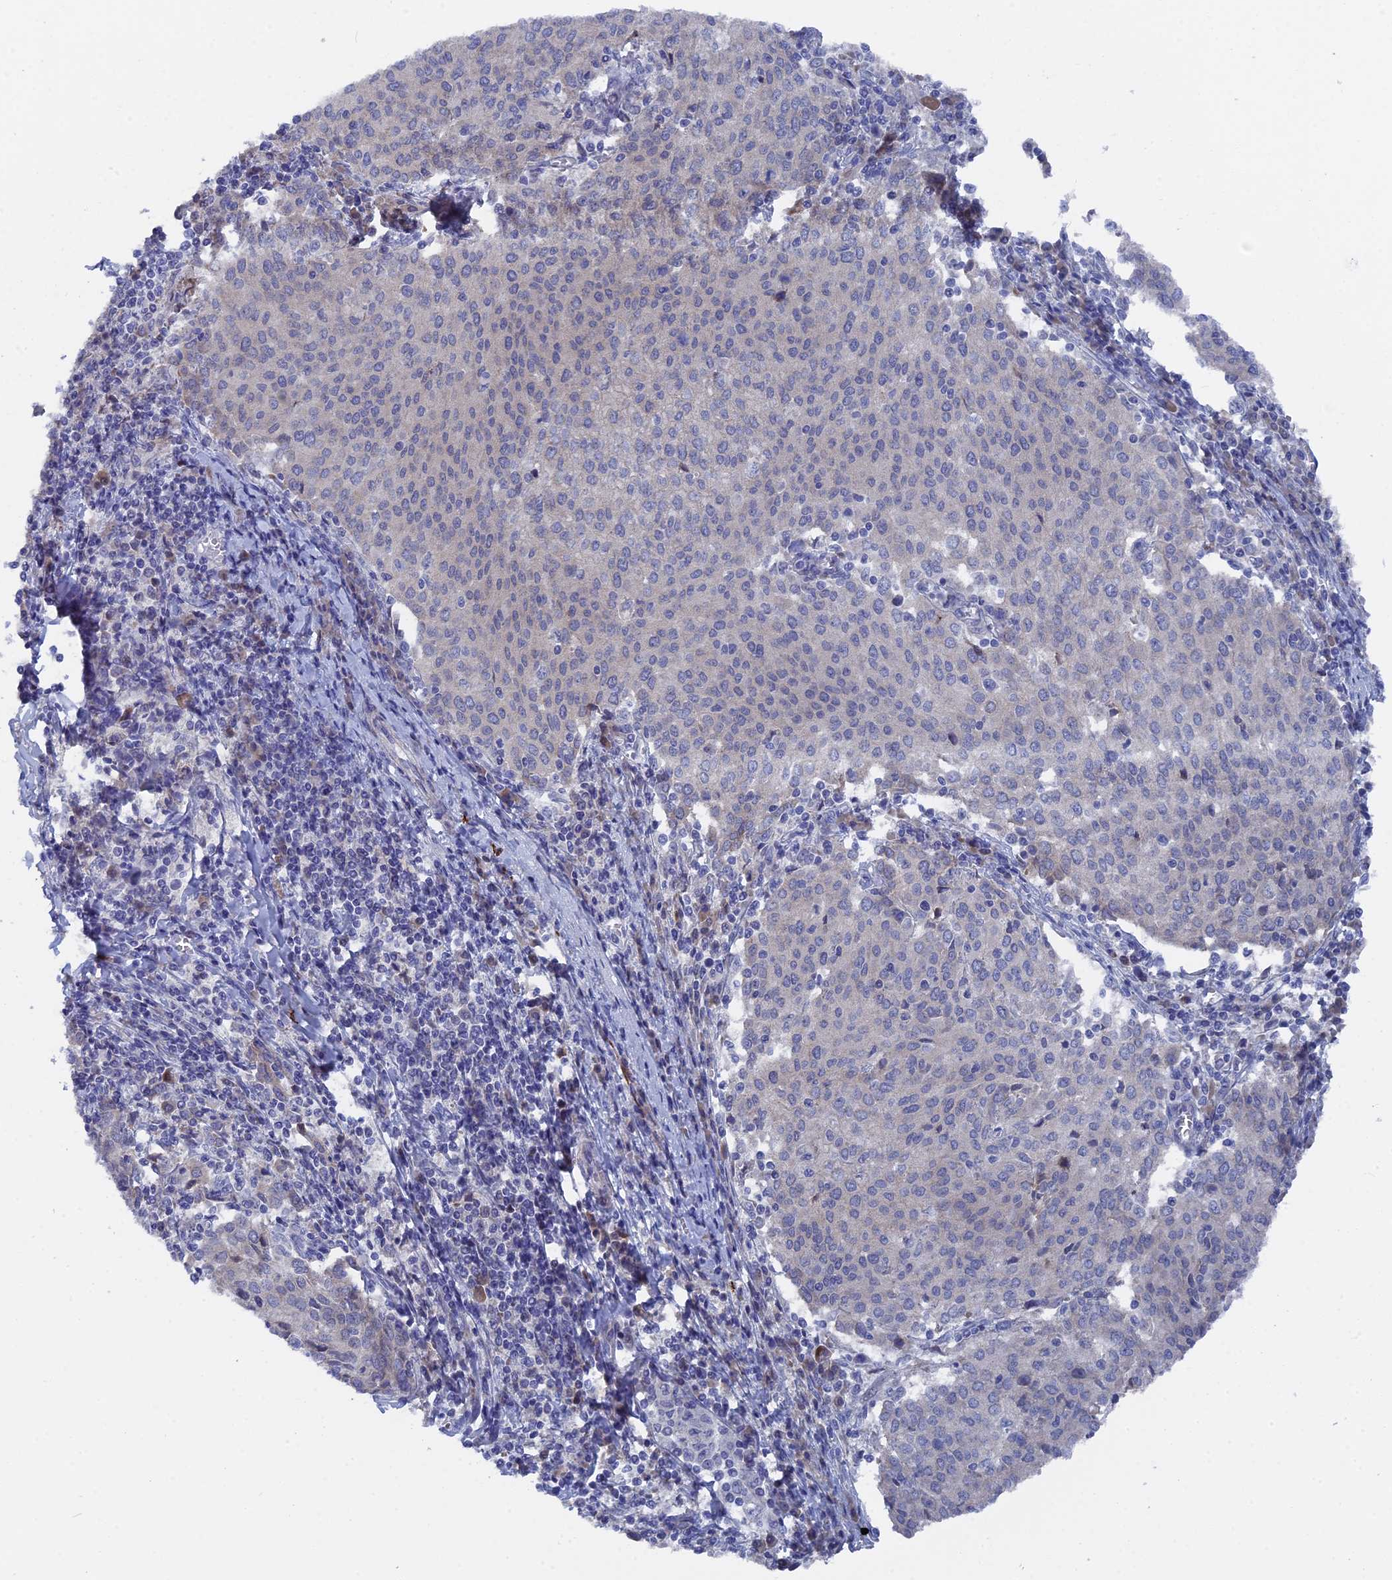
{"staining": {"intensity": "negative", "quantity": "none", "location": "none"}, "tissue": "cervical cancer", "cell_type": "Tumor cells", "image_type": "cancer", "snomed": [{"axis": "morphology", "description": "Squamous cell carcinoma, NOS"}, {"axis": "topography", "description": "Cervix"}], "caption": "Cervical cancer was stained to show a protein in brown. There is no significant staining in tumor cells.", "gene": "TMEM161A", "patient": {"sex": "female", "age": 46}}